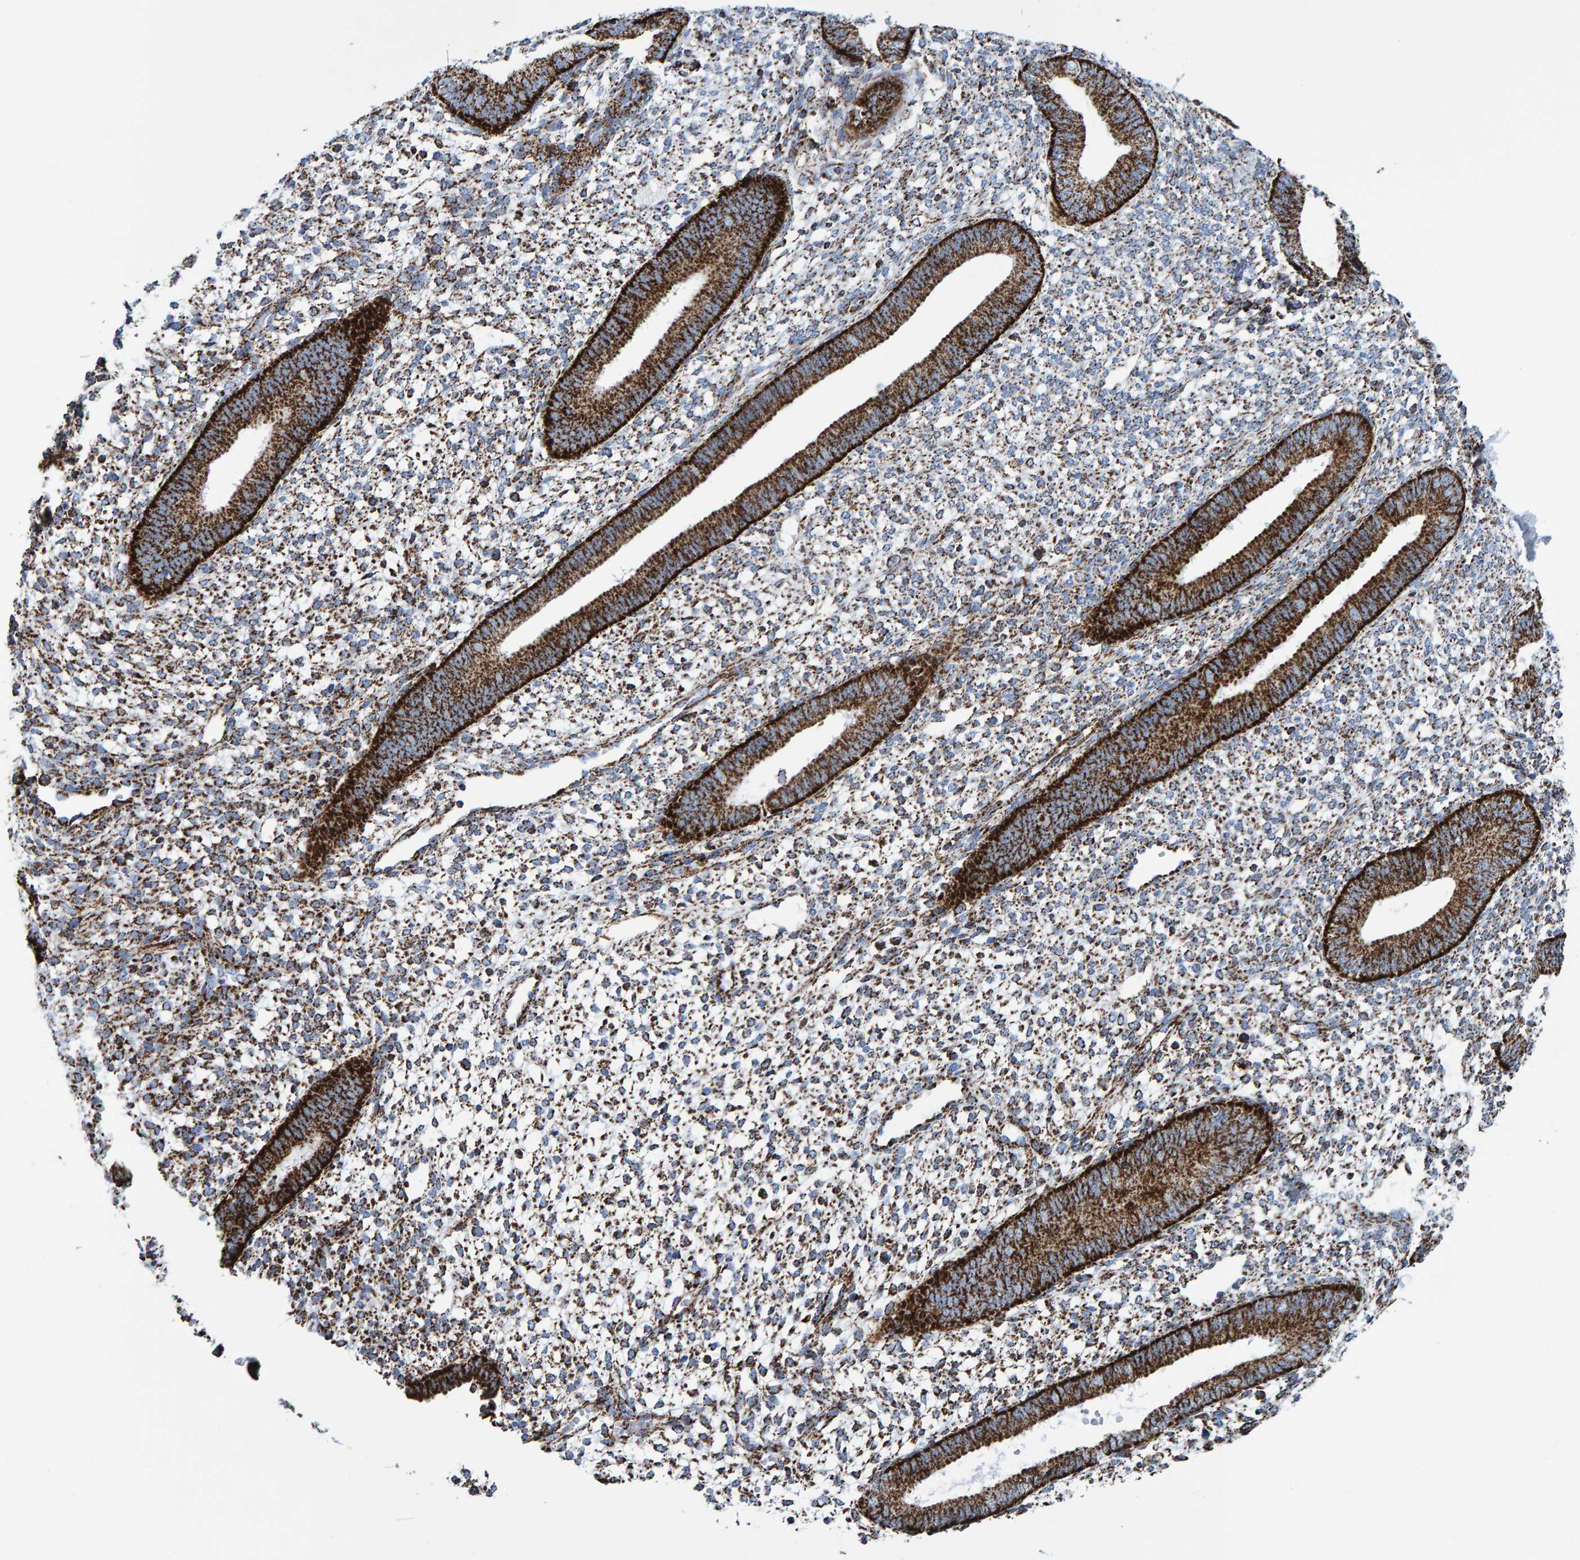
{"staining": {"intensity": "moderate", "quantity": ">75%", "location": "cytoplasmic/membranous"}, "tissue": "endometrium", "cell_type": "Cells in endometrial stroma", "image_type": "normal", "snomed": [{"axis": "morphology", "description": "Normal tissue, NOS"}, {"axis": "topography", "description": "Endometrium"}], "caption": "Immunohistochemical staining of benign endometrium reveals medium levels of moderate cytoplasmic/membranous staining in about >75% of cells in endometrial stroma. (DAB IHC, brown staining for protein, blue staining for nuclei).", "gene": "ENSG00000262660", "patient": {"sex": "female", "age": 46}}